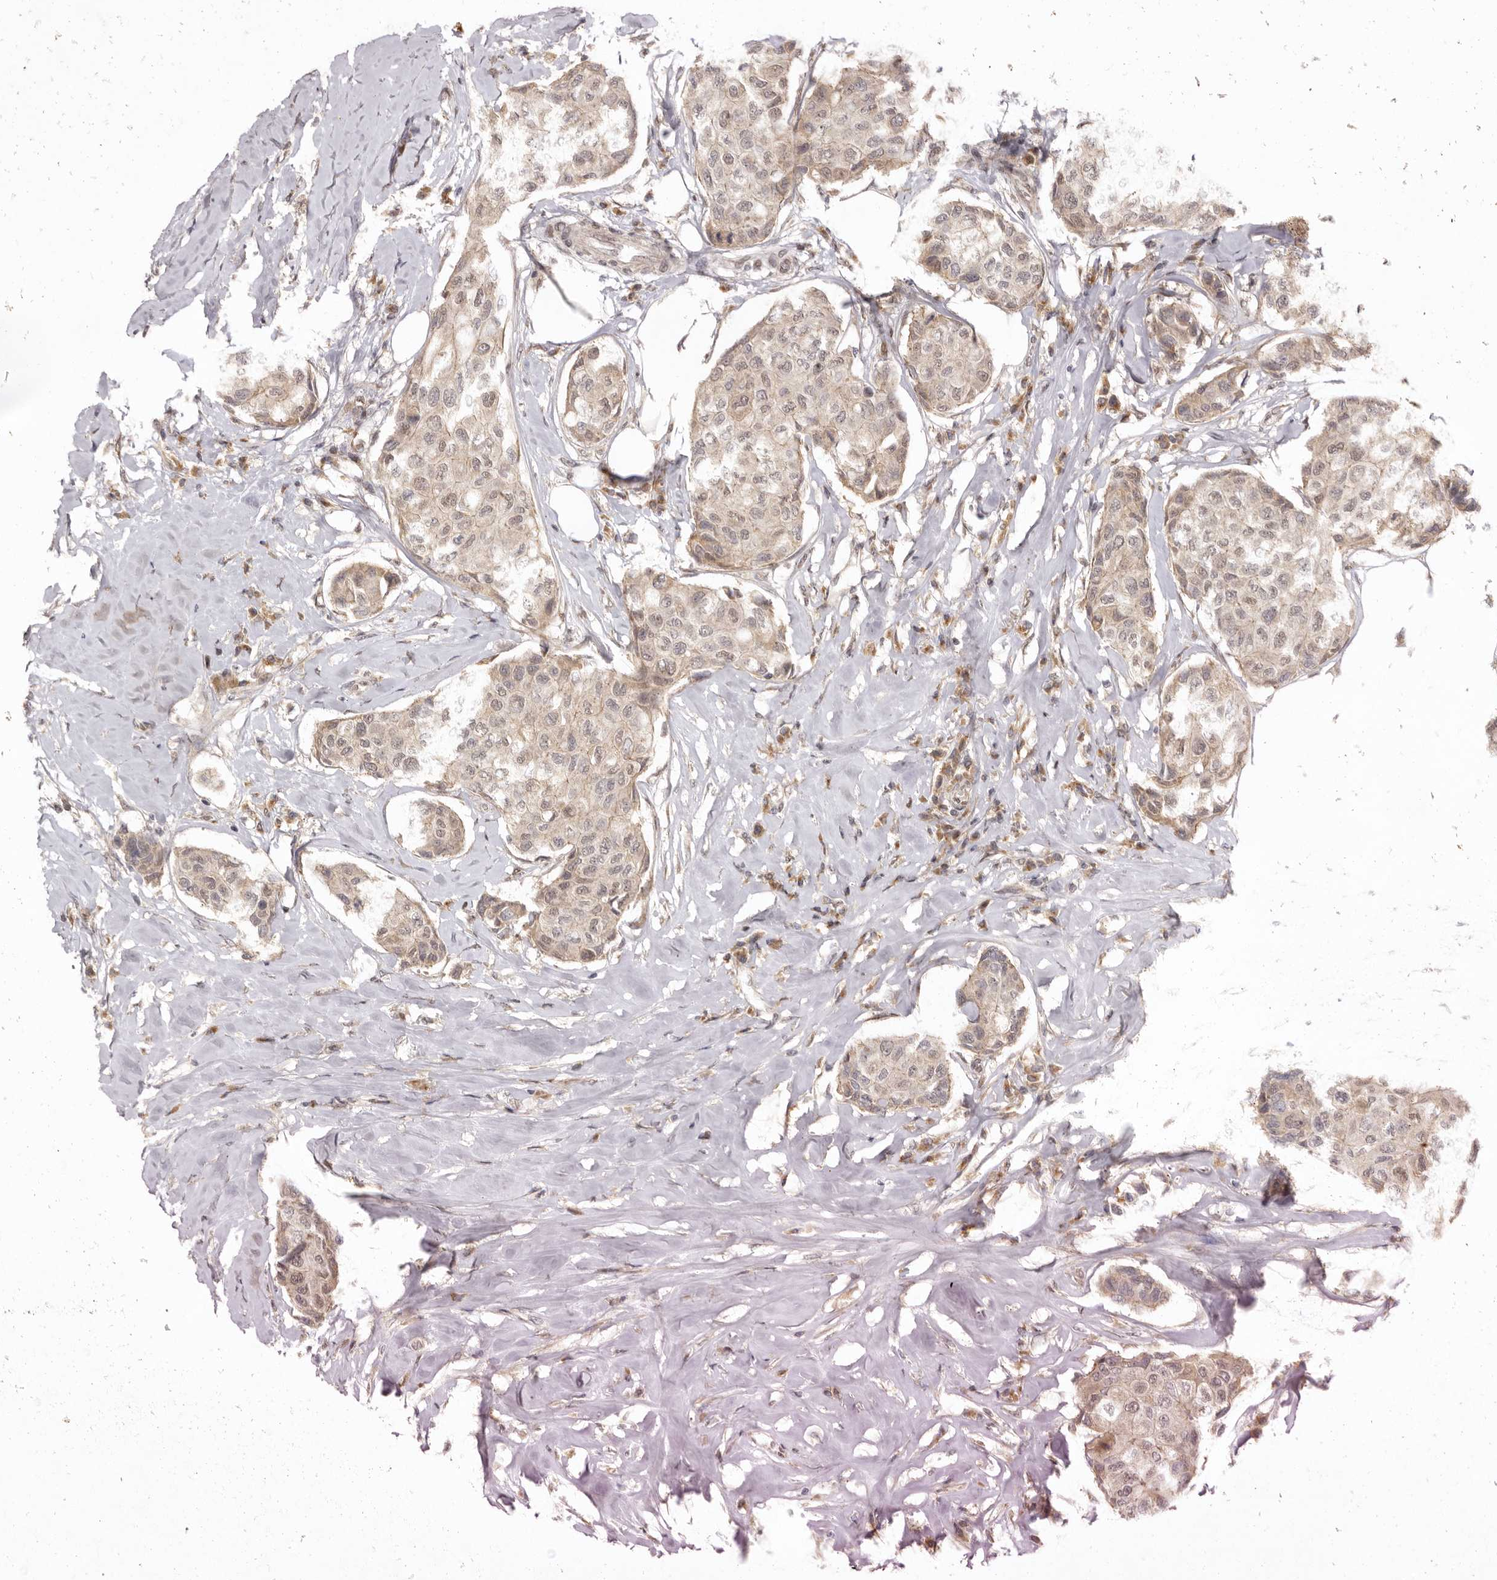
{"staining": {"intensity": "weak", "quantity": ">75%", "location": "cytoplasmic/membranous,nuclear"}, "tissue": "breast cancer", "cell_type": "Tumor cells", "image_type": "cancer", "snomed": [{"axis": "morphology", "description": "Duct carcinoma"}, {"axis": "topography", "description": "Breast"}], "caption": "DAB (3,3'-diaminobenzidine) immunohistochemical staining of human invasive ductal carcinoma (breast) demonstrates weak cytoplasmic/membranous and nuclear protein staining in about >75% of tumor cells. The staining is performed using DAB brown chromogen to label protein expression. The nuclei are counter-stained blue using hematoxylin.", "gene": "ZNF326", "patient": {"sex": "female", "age": 80}}